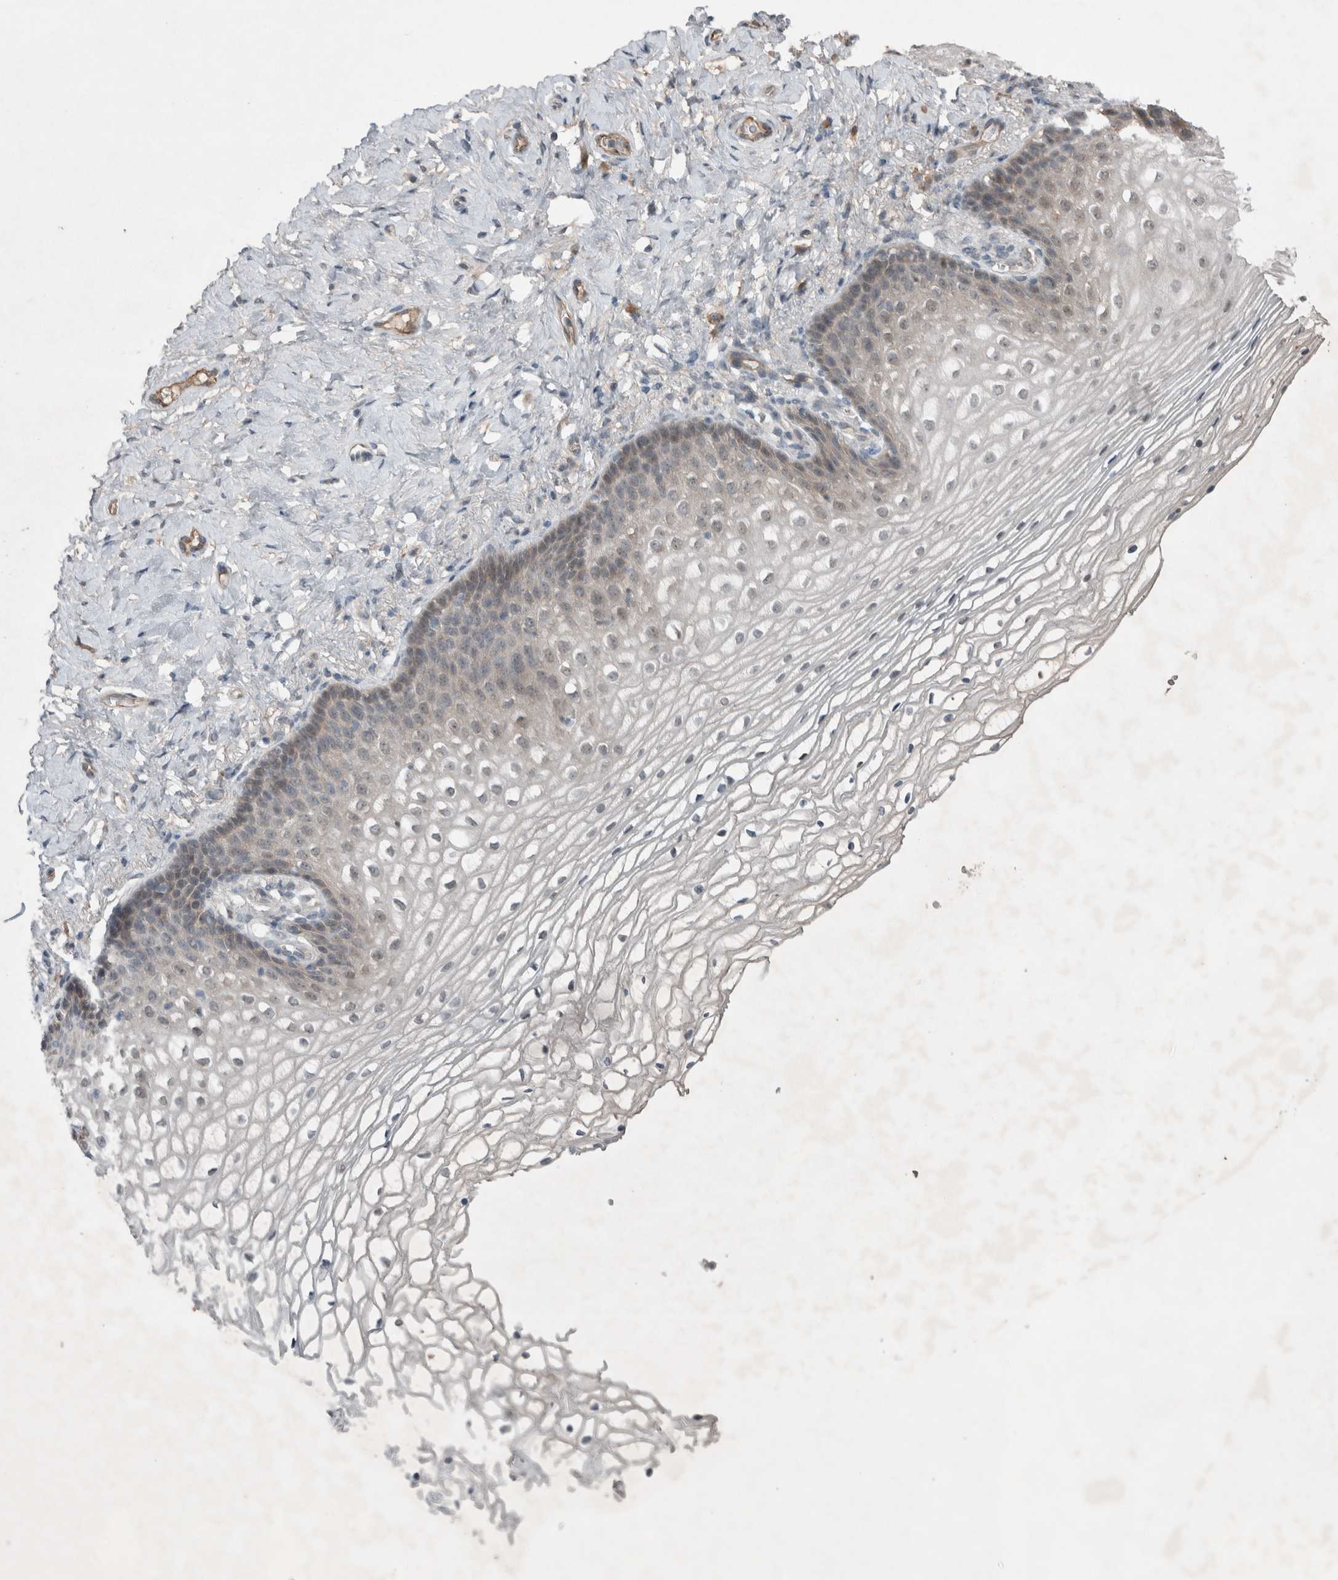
{"staining": {"intensity": "weak", "quantity": "<25%", "location": "nuclear"}, "tissue": "vagina", "cell_type": "Squamous epithelial cells", "image_type": "normal", "snomed": [{"axis": "morphology", "description": "Normal tissue, NOS"}, {"axis": "topography", "description": "Vagina"}], "caption": "An image of vagina stained for a protein exhibits no brown staining in squamous epithelial cells.", "gene": "ENSG00000285245", "patient": {"sex": "female", "age": 60}}